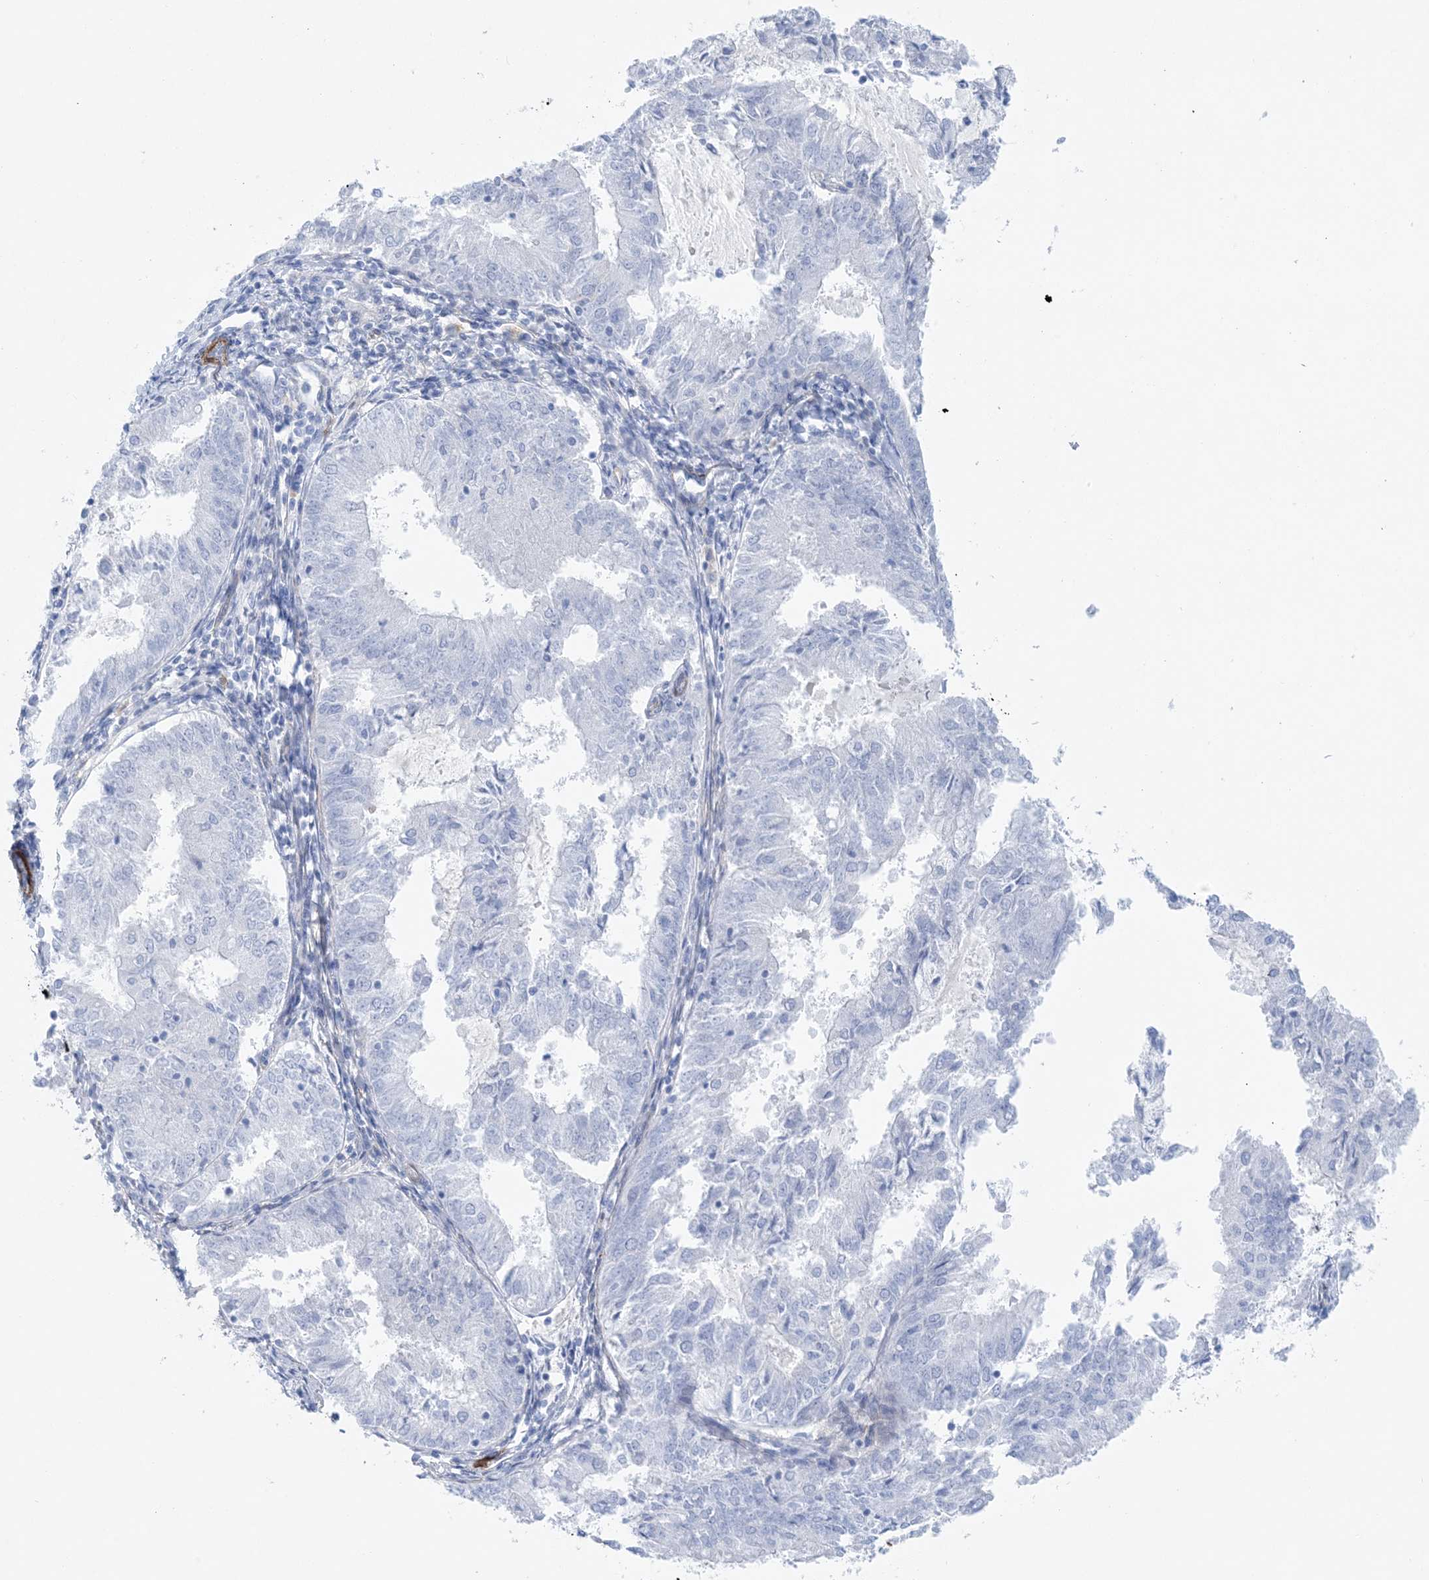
{"staining": {"intensity": "negative", "quantity": "none", "location": "none"}, "tissue": "endometrial cancer", "cell_type": "Tumor cells", "image_type": "cancer", "snomed": [{"axis": "morphology", "description": "Adenocarcinoma, NOS"}, {"axis": "topography", "description": "Endometrium"}], "caption": "A histopathology image of endometrial cancer stained for a protein demonstrates no brown staining in tumor cells.", "gene": "SHANK1", "patient": {"sex": "female", "age": 57}}